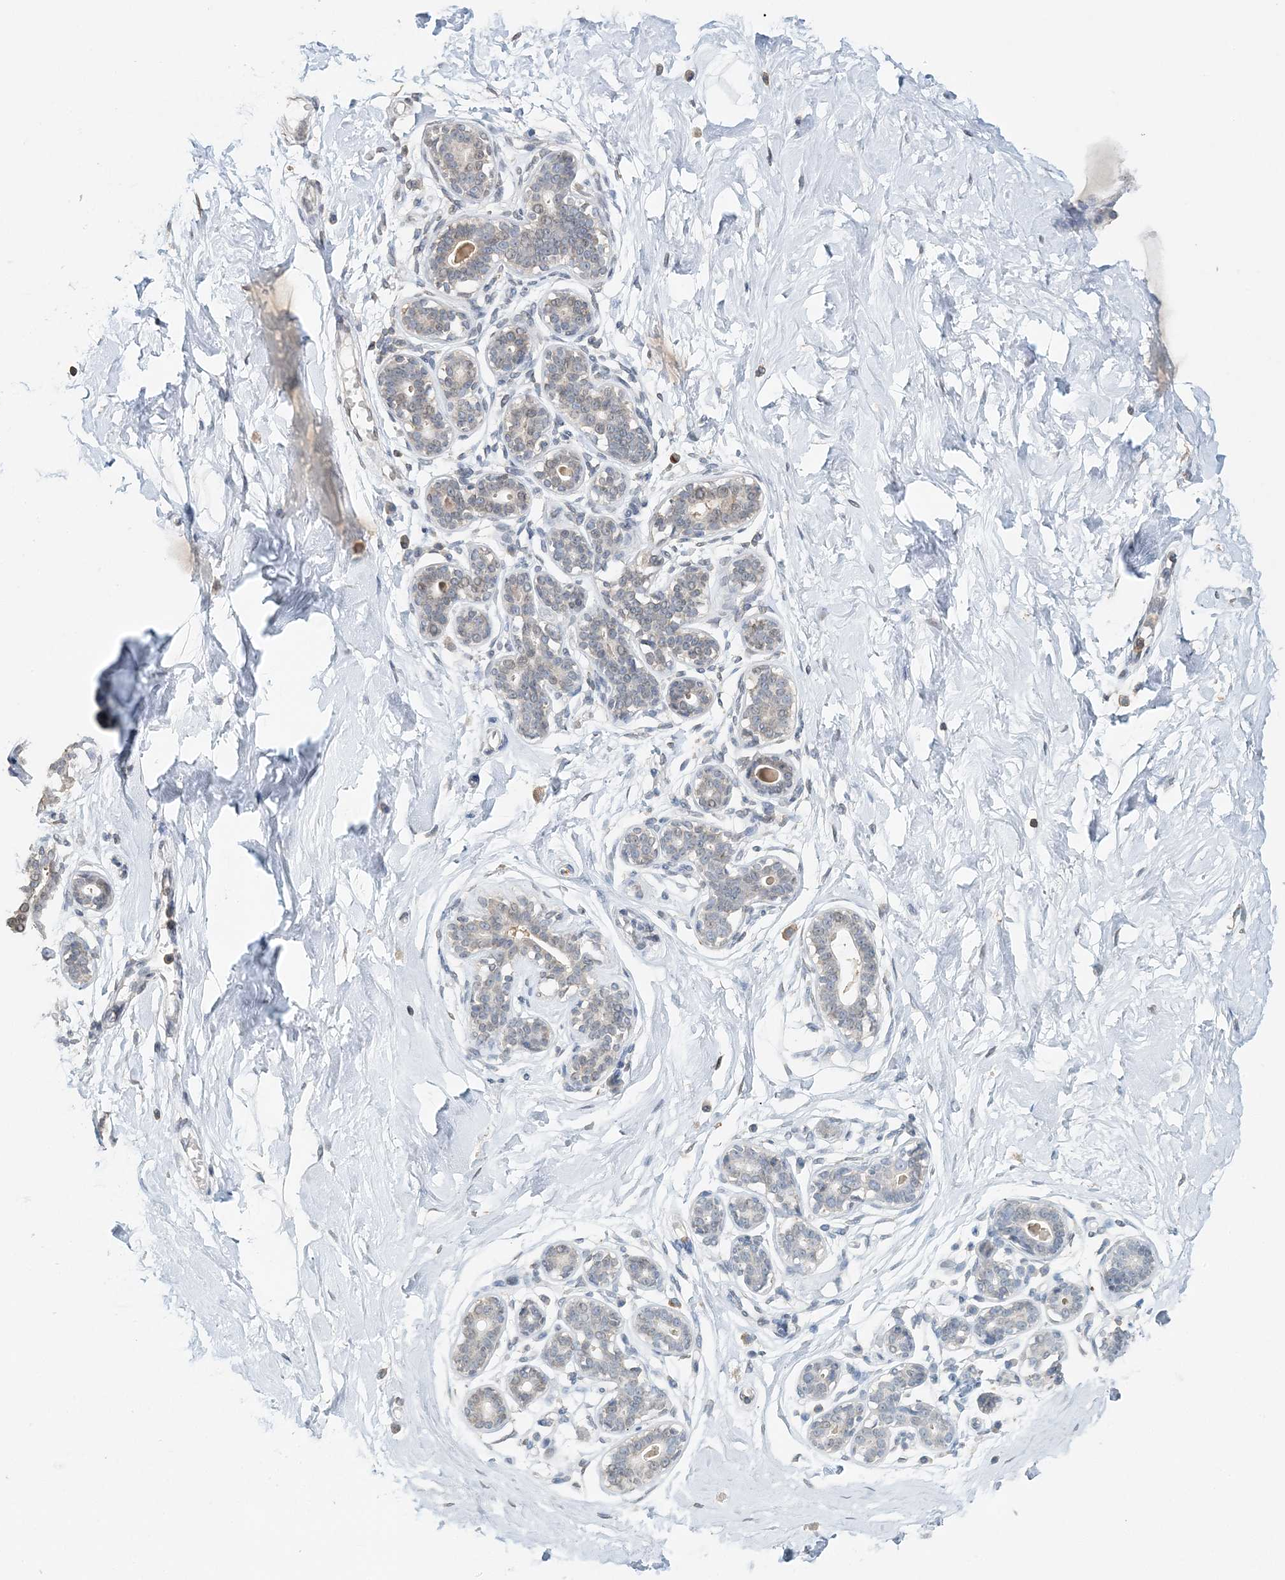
{"staining": {"intensity": "negative", "quantity": "none", "location": "none"}, "tissue": "breast", "cell_type": "Adipocytes", "image_type": "normal", "snomed": [{"axis": "morphology", "description": "Normal tissue, NOS"}, {"axis": "morphology", "description": "Adenoma, NOS"}, {"axis": "topography", "description": "Breast"}], "caption": "IHC photomicrograph of normal breast: breast stained with DAB (3,3'-diaminobenzidine) exhibits no significant protein staining in adipocytes. (Stains: DAB (3,3'-diaminobenzidine) immunohistochemistry (IHC) with hematoxylin counter stain, Microscopy: brightfield microscopy at high magnification).", "gene": "FAM110A", "patient": {"sex": "female", "age": 23}}